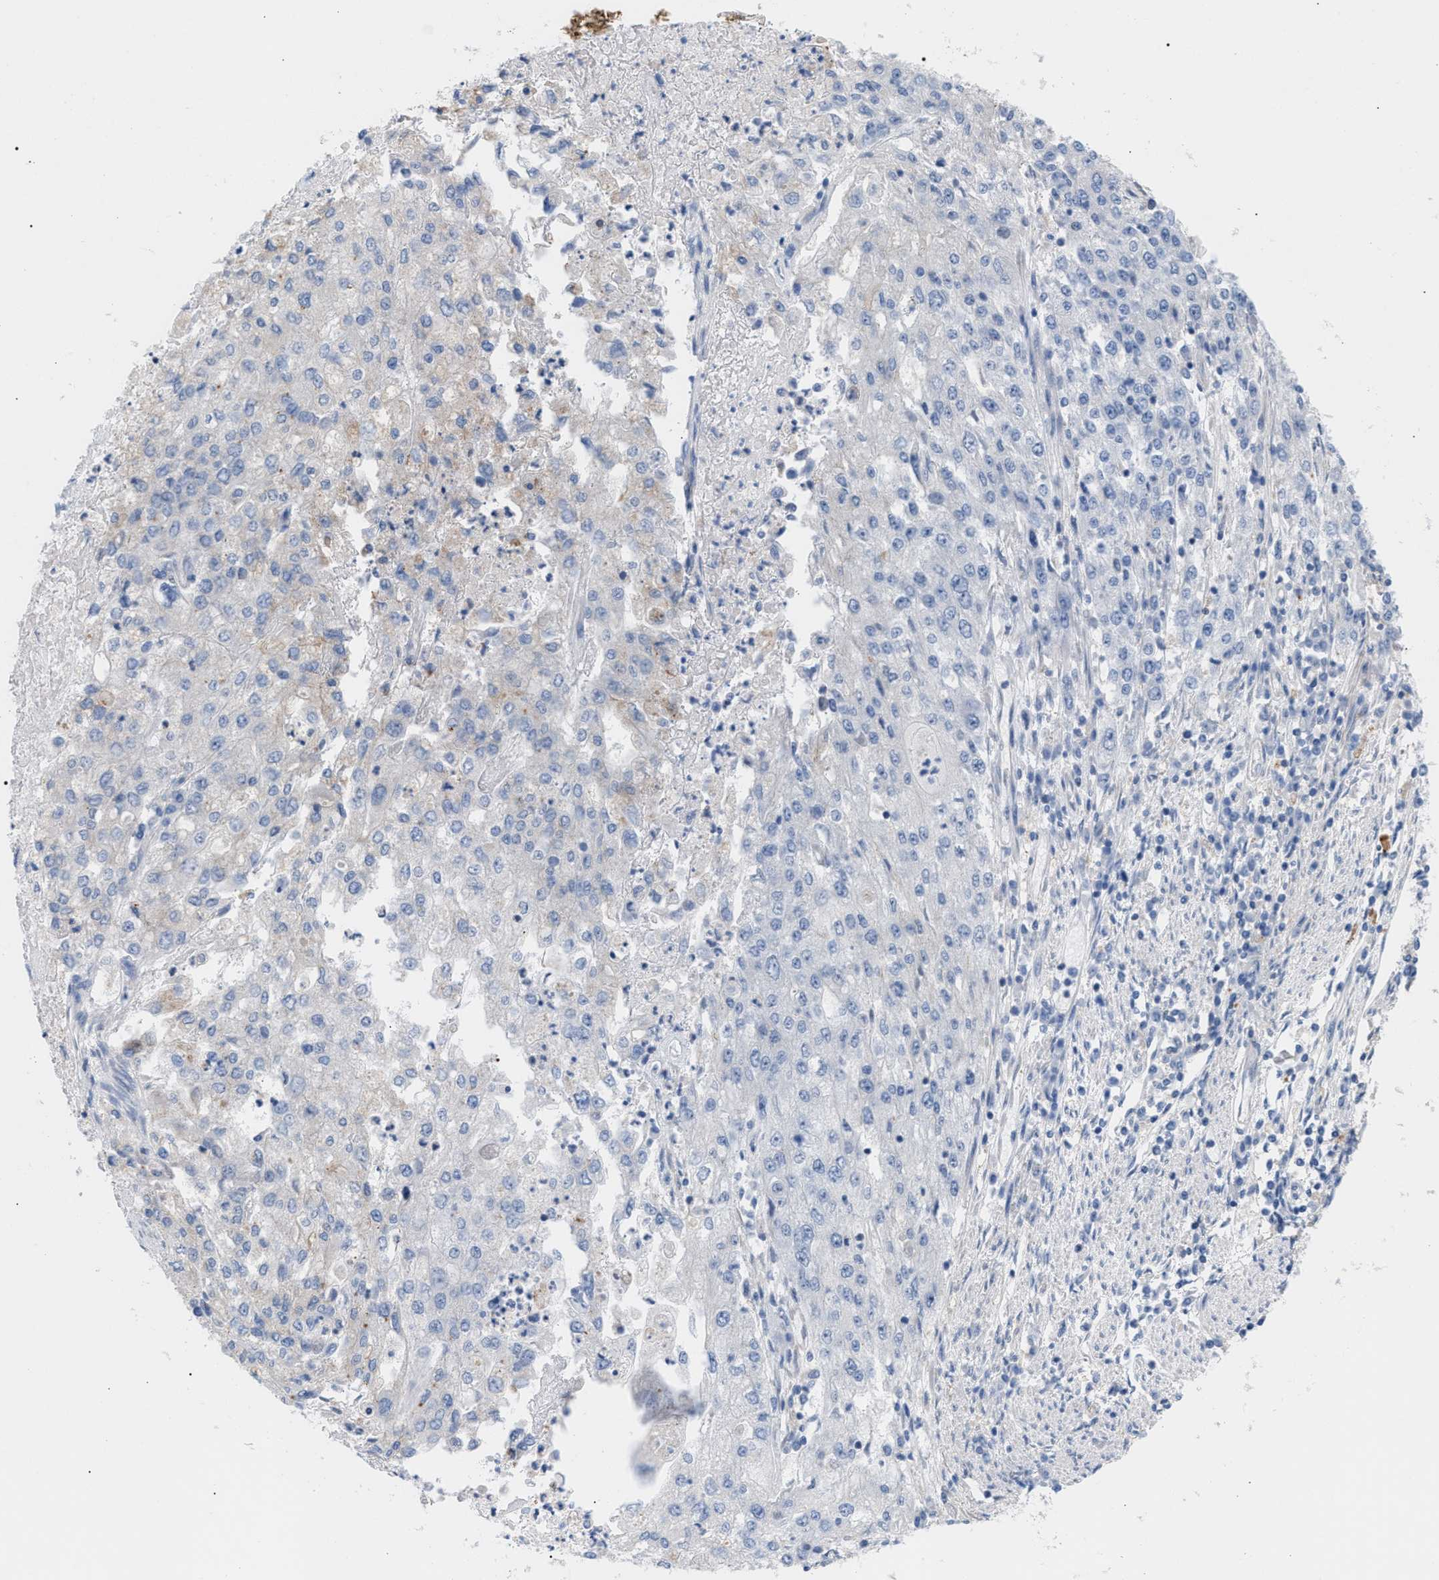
{"staining": {"intensity": "negative", "quantity": "none", "location": "none"}, "tissue": "endometrial cancer", "cell_type": "Tumor cells", "image_type": "cancer", "snomed": [{"axis": "morphology", "description": "Adenocarcinoma, NOS"}, {"axis": "topography", "description": "Endometrium"}], "caption": "Immunohistochemistry image of human endometrial adenocarcinoma stained for a protein (brown), which displays no staining in tumor cells.", "gene": "MBTD1", "patient": {"sex": "female", "age": 49}}